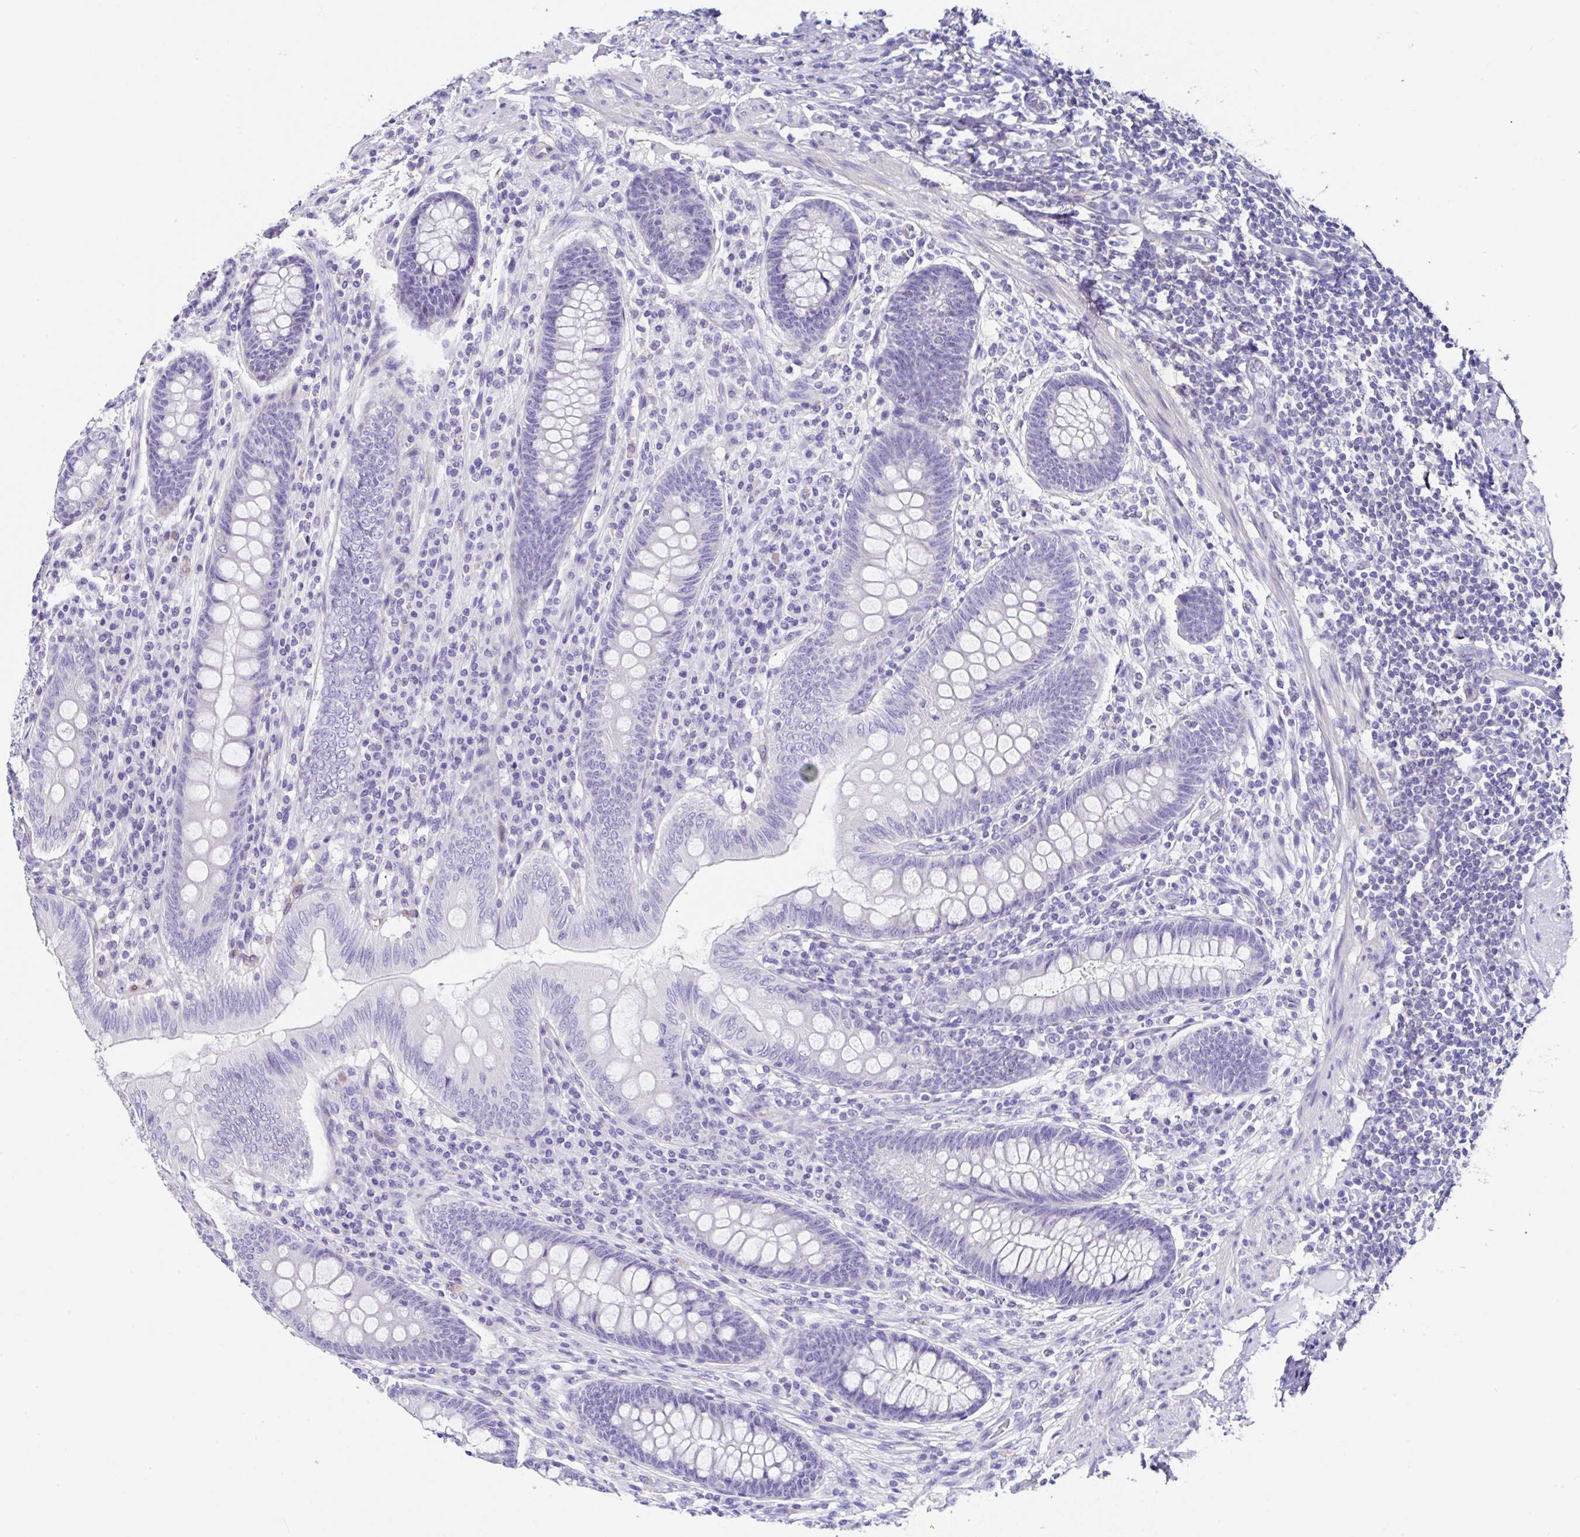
{"staining": {"intensity": "negative", "quantity": "none", "location": "none"}, "tissue": "appendix", "cell_type": "Glandular cells", "image_type": "normal", "snomed": [{"axis": "morphology", "description": "Normal tissue, NOS"}, {"axis": "topography", "description": "Appendix"}], "caption": "A micrograph of appendix stained for a protein reveals no brown staining in glandular cells. The staining is performed using DAB brown chromogen with nuclei counter-stained in using hematoxylin.", "gene": "UGT3A1", "patient": {"sex": "male", "age": 71}}